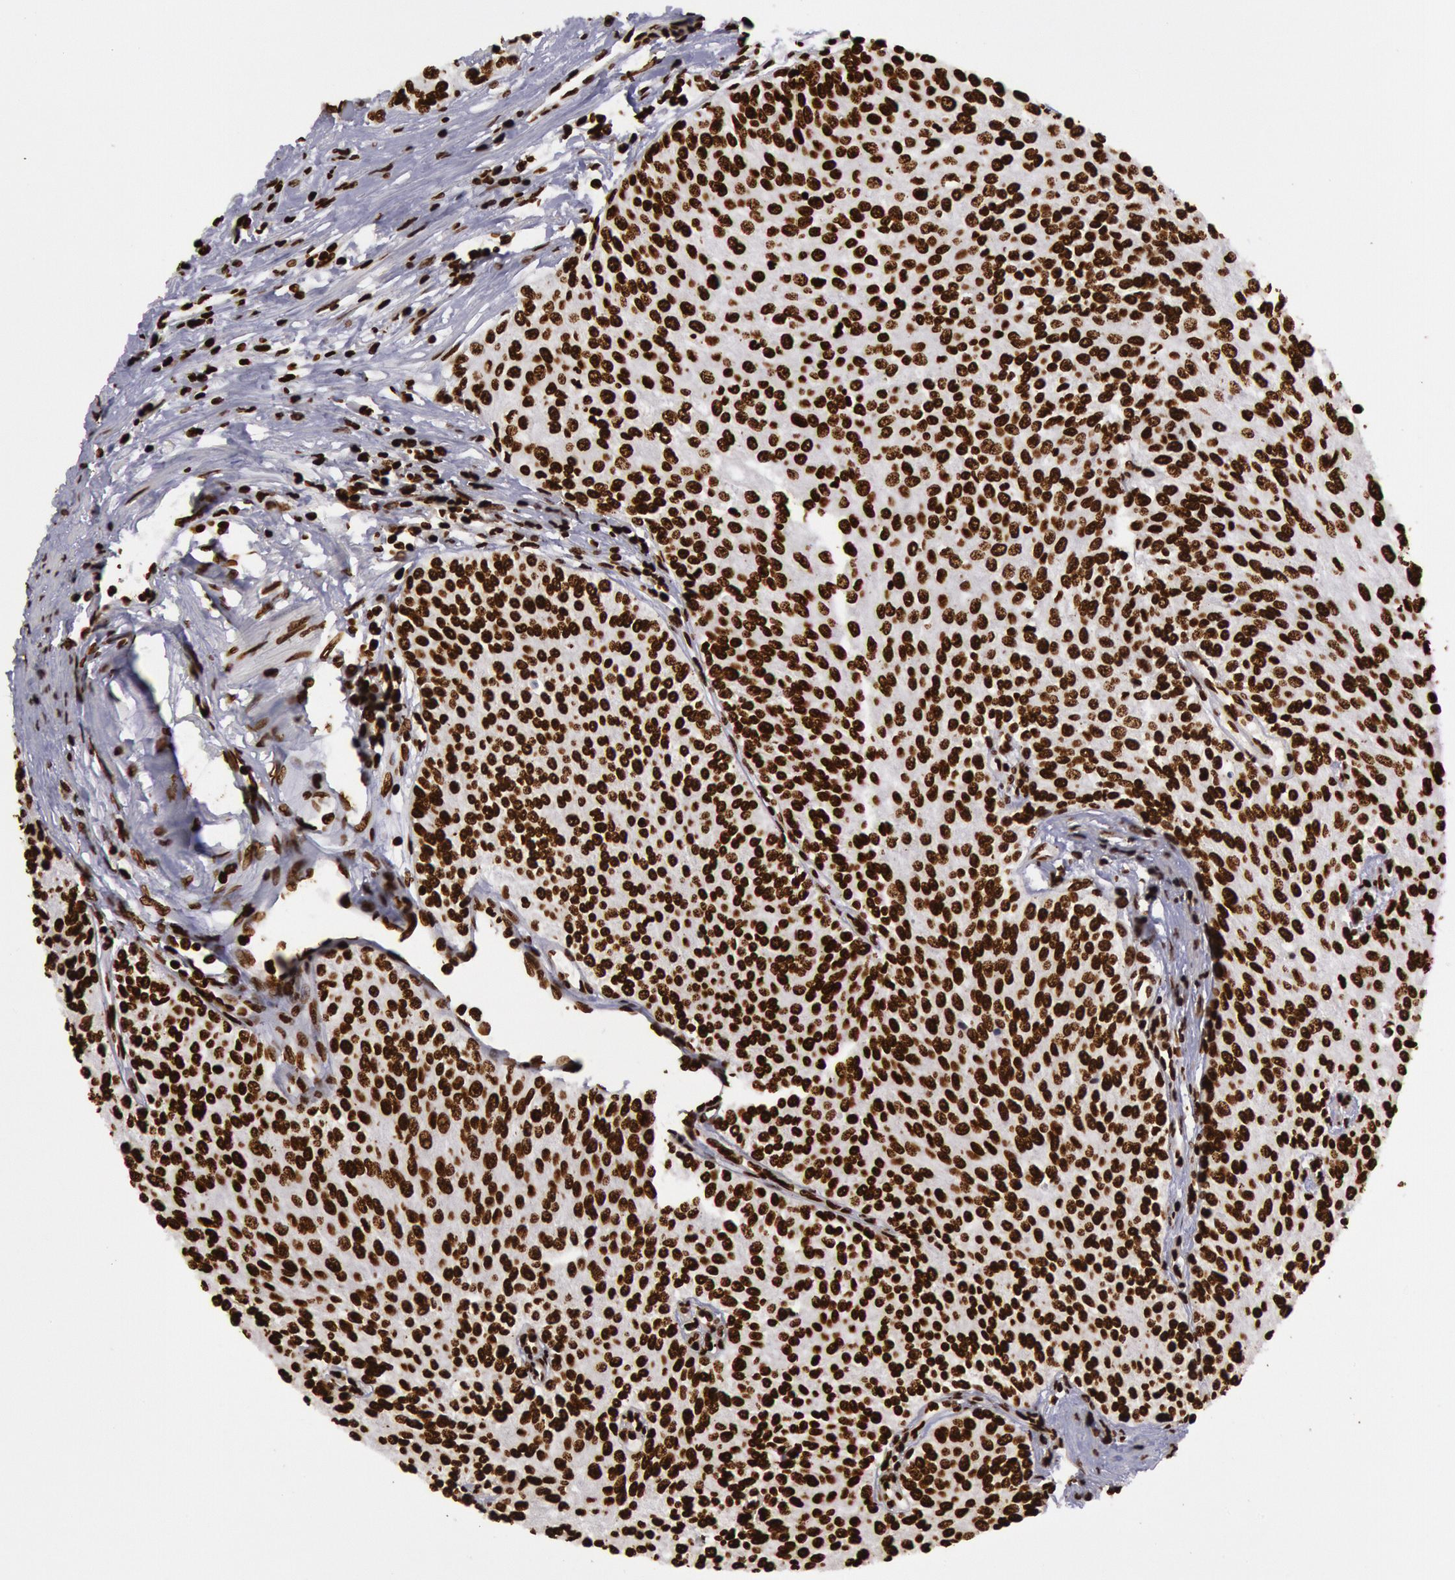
{"staining": {"intensity": "strong", "quantity": ">75%", "location": "nuclear"}, "tissue": "urothelial cancer", "cell_type": "Tumor cells", "image_type": "cancer", "snomed": [{"axis": "morphology", "description": "Urothelial carcinoma, Low grade"}, {"axis": "topography", "description": "Urinary bladder"}], "caption": "Strong nuclear expression for a protein is present in about >75% of tumor cells of urothelial carcinoma (low-grade) using IHC.", "gene": "H3-4", "patient": {"sex": "female", "age": 73}}